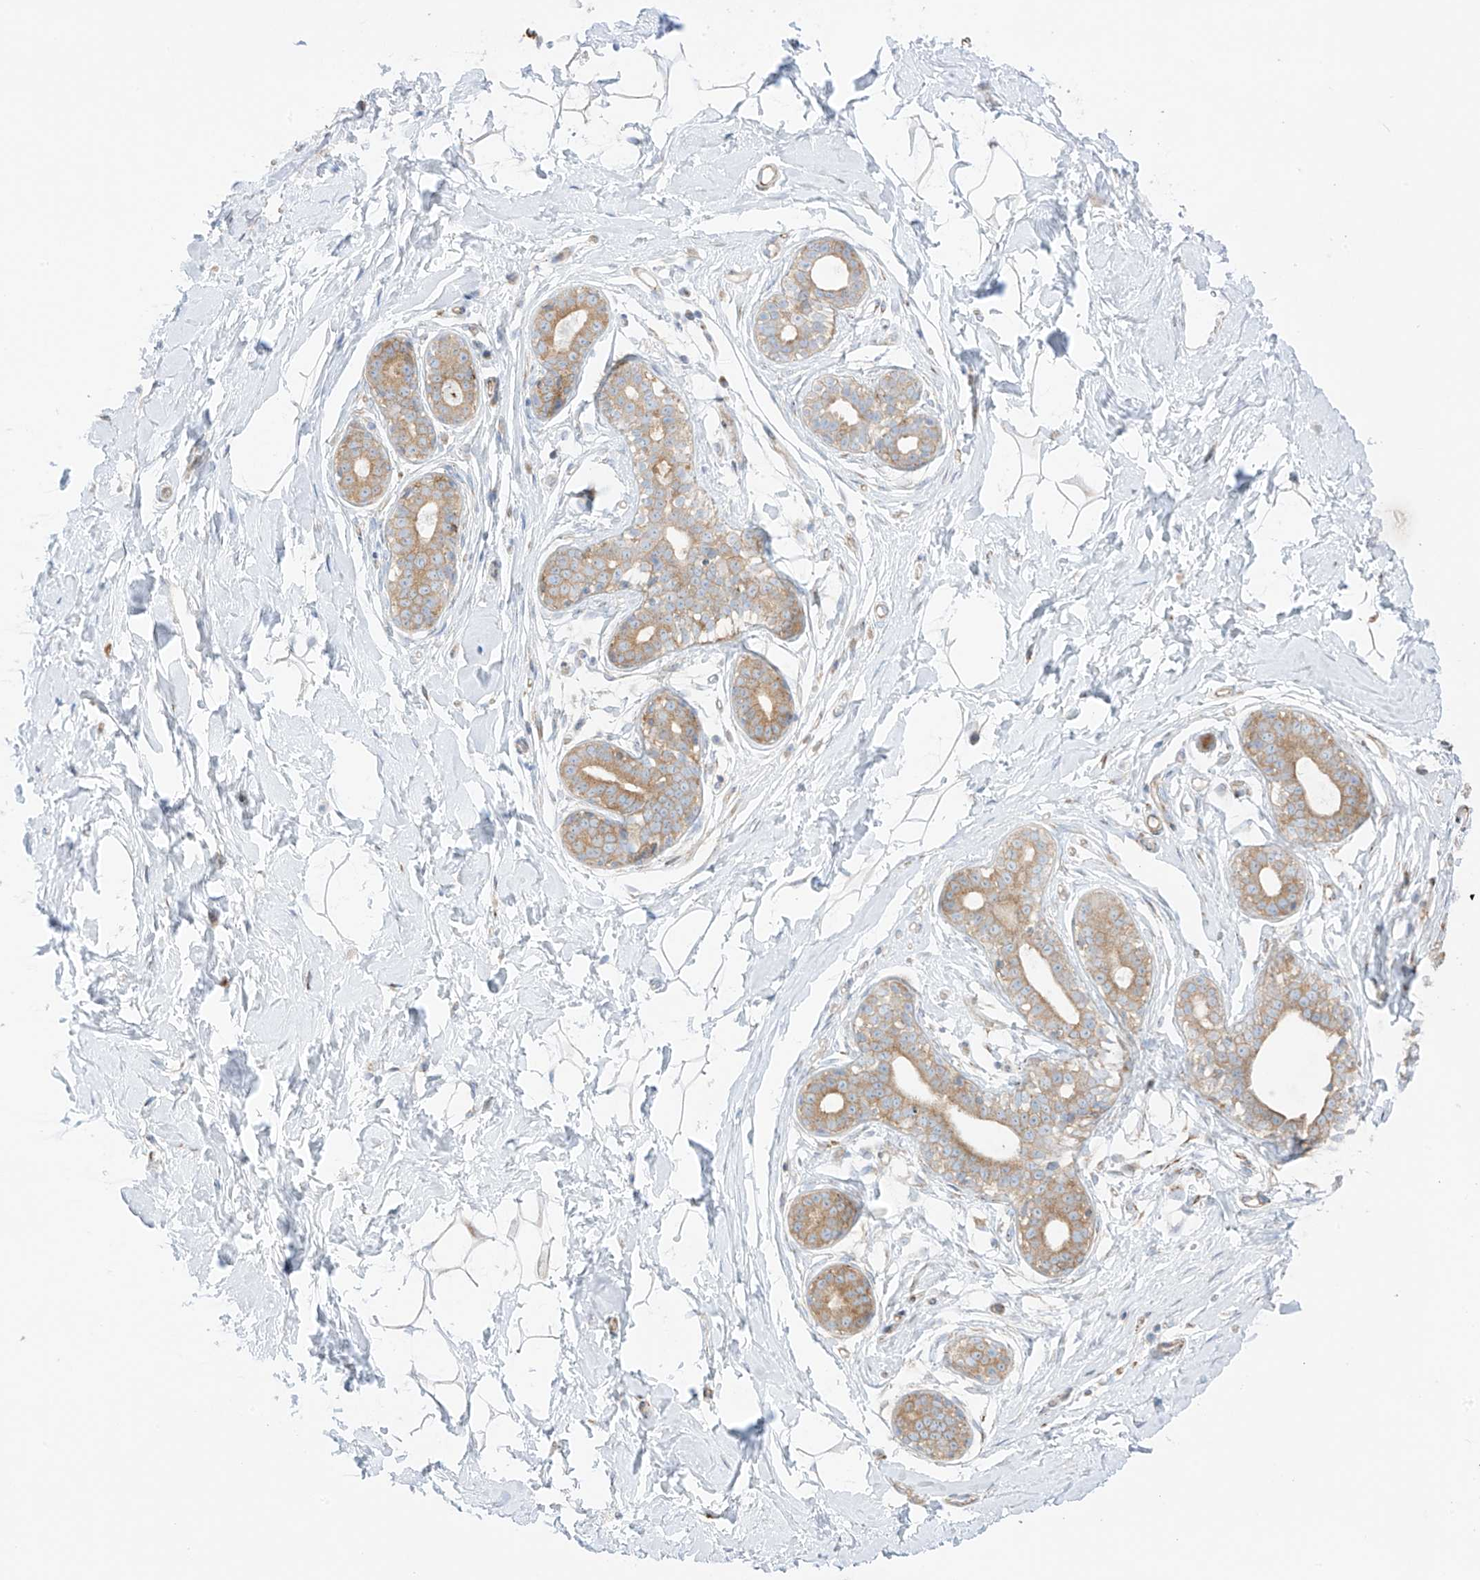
{"staining": {"intensity": "negative", "quantity": "none", "location": "none"}, "tissue": "breast", "cell_type": "Adipocytes", "image_type": "normal", "snomed": [{"axis": "morphology", "description": "Normal tissue, NOS"}, {"axis": "morphology", "description": "Adenoma, NOS"}, {"axis": "topography", "description": "Breast"}], "caption": "A micrograph of breast stained for a protein demonstrates no brown staining in adipocytes.", "gene": "XKR3", "patient": {"sex": "female", "age": 23}}